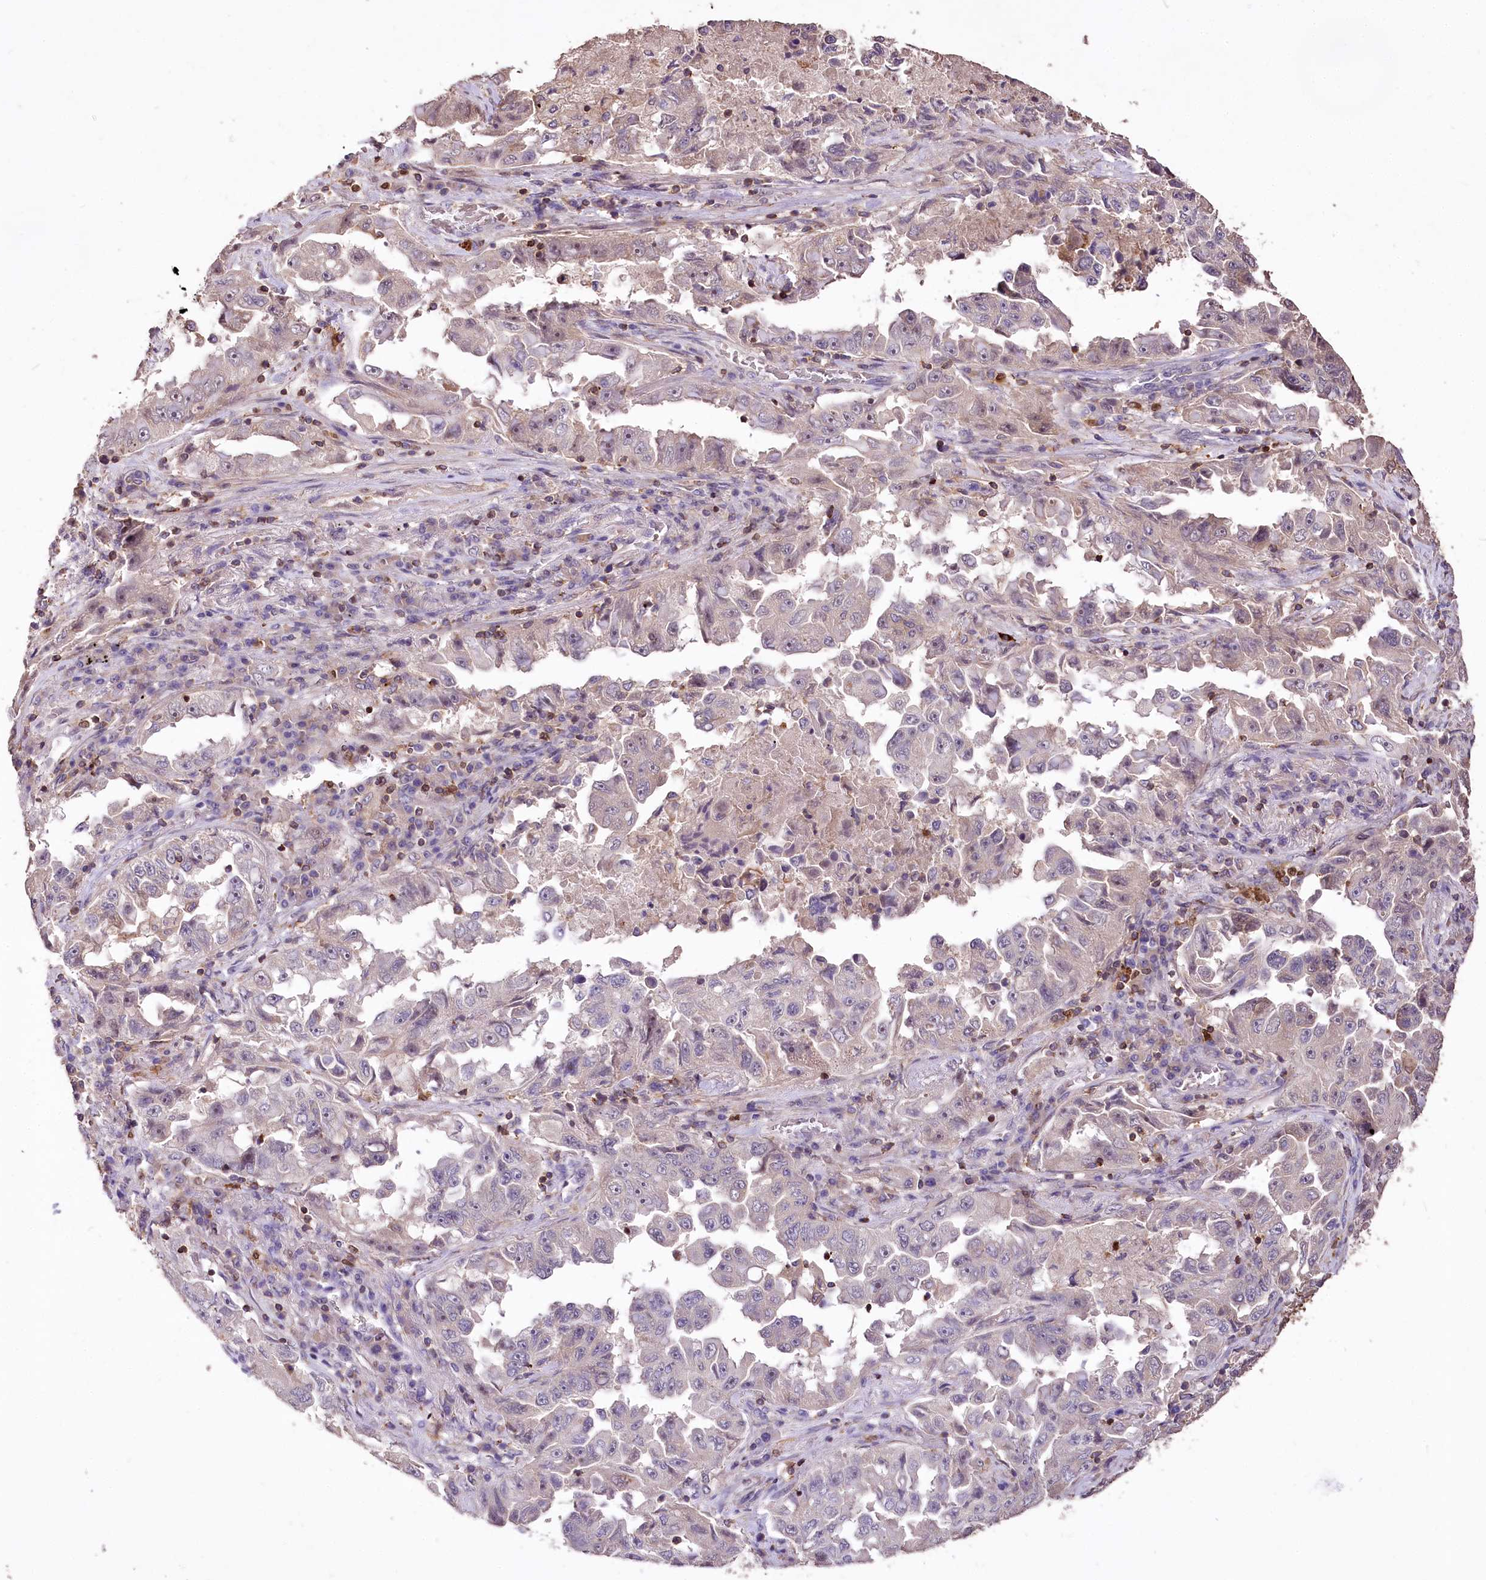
{"staining": {"intensity": "weak", "quantity": "<25%", "location": "cytoplasmic/membranous"}, "tissue": "lung cancer", "cell_type": "Tumor cells", "image_type": "cancer", "snomed": [{"axis": "morphology", "description": "Adenocarcinoma, NOS"}, {"axis": "topography", "description": "Lung"}], "caption": "A micrograph of human lung cancer is negative for staining in tumor cells. (Stains: DAB IHC with hematoxylin counter stain, Microscopy: brightfield microscopy at high magnification).", "gene": "SERGEF", "patient": {"sex": "female", "age": 51}}